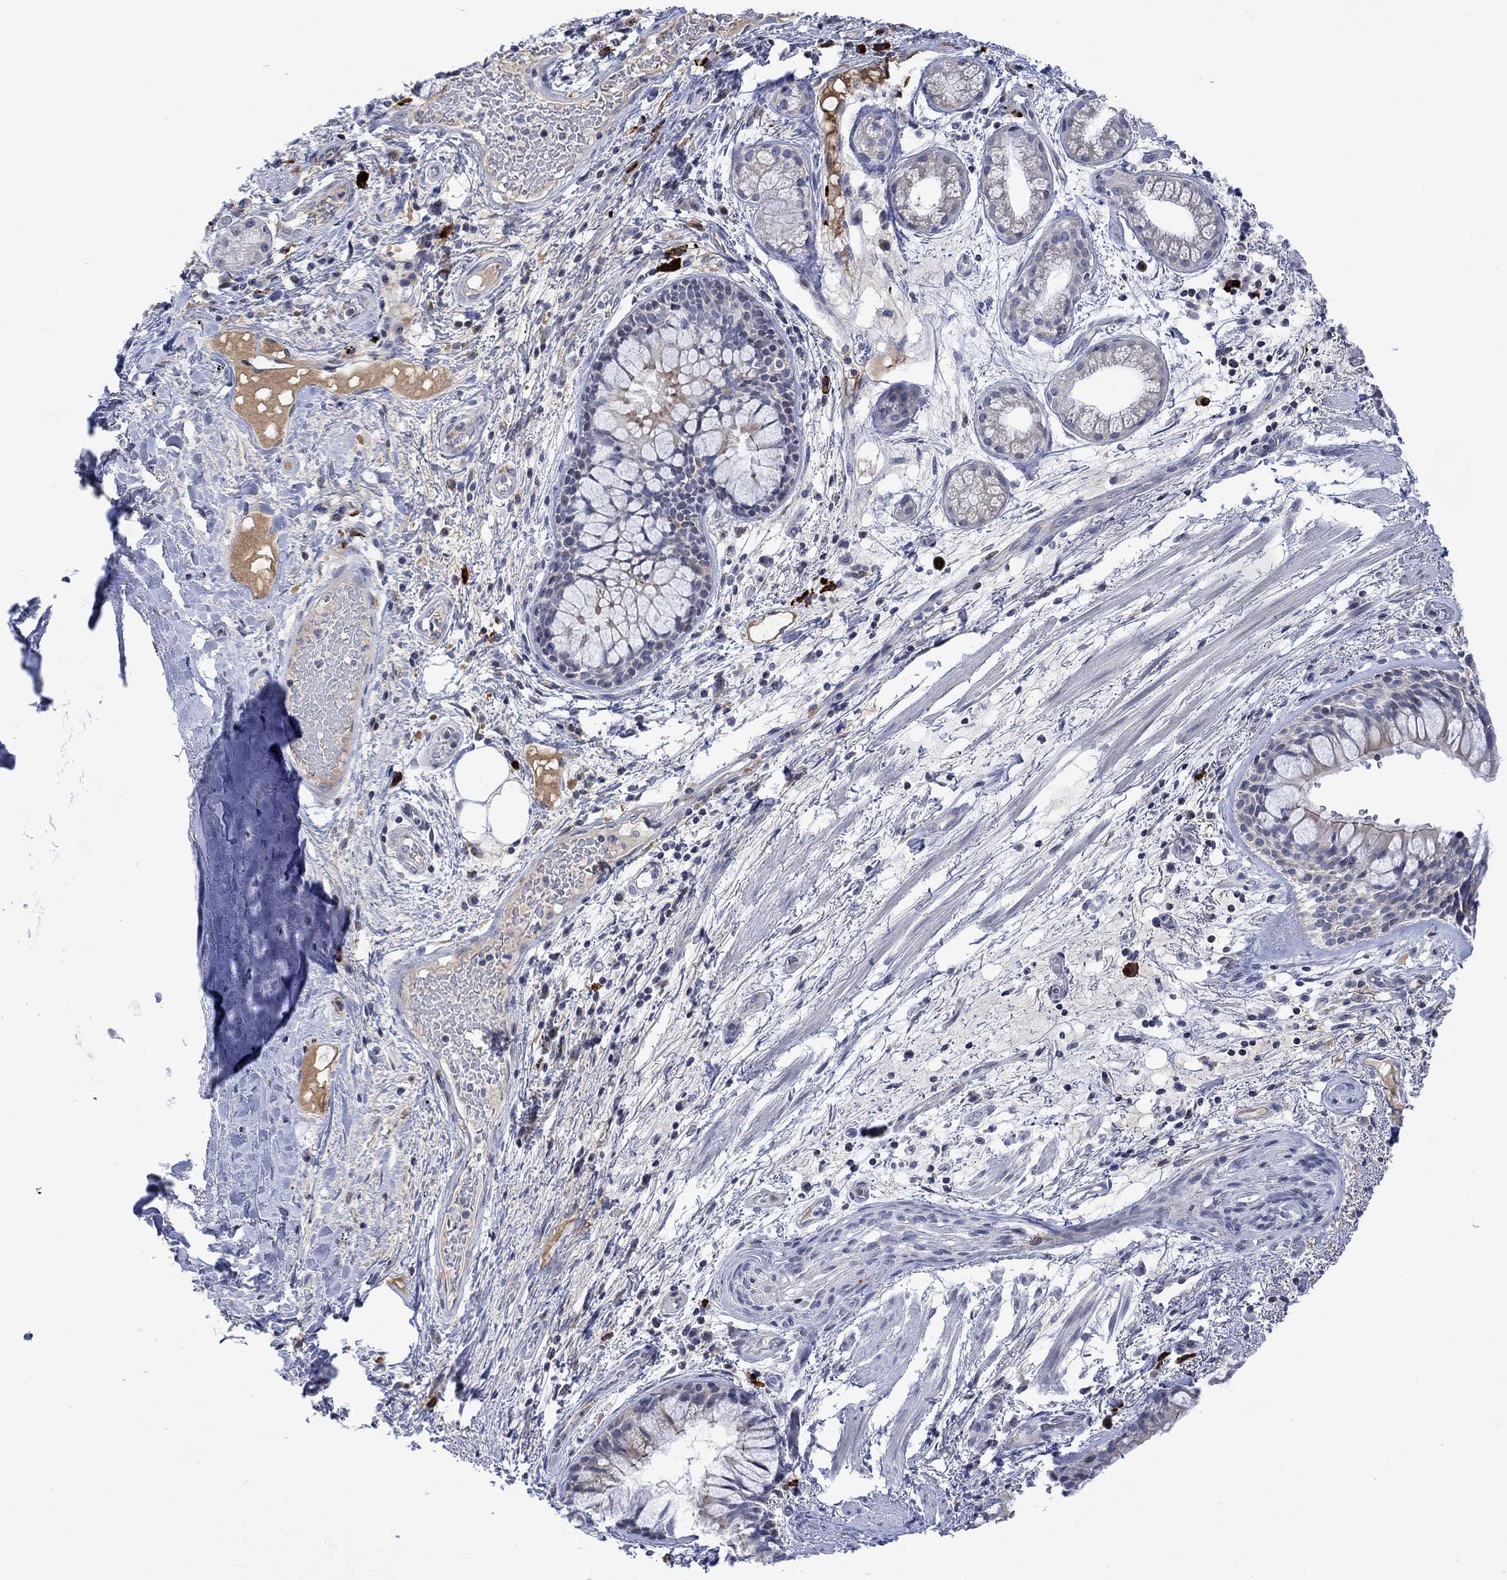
{"staining": {"intensity": "moderate", "quantity": "<25%", "location": "cytoplasmic/membranous"}, "tissue": "bronchus", "cell_type": "Respiratory epithelial cells", "image_type": "normal", "snomed": [{"axis": "morphology", "description": "Normal tissue, NOS"}, {"axis": "topography", "description": "Bronchus"}, {"axis": "topography", "description": "Lung"}], "caption": "DAB (3,3'-diaminobenzidine) immunohistochemical staining of normal human bronchus exhibits moderate cytoplasmic/membranous protein positivity in approximately <25% of respiratory epithelial cells. (Brightfield microscopy of DAB IHC at high magnification).", "gene": "DCX", "patient": {"sex": "female", "age": 57}}